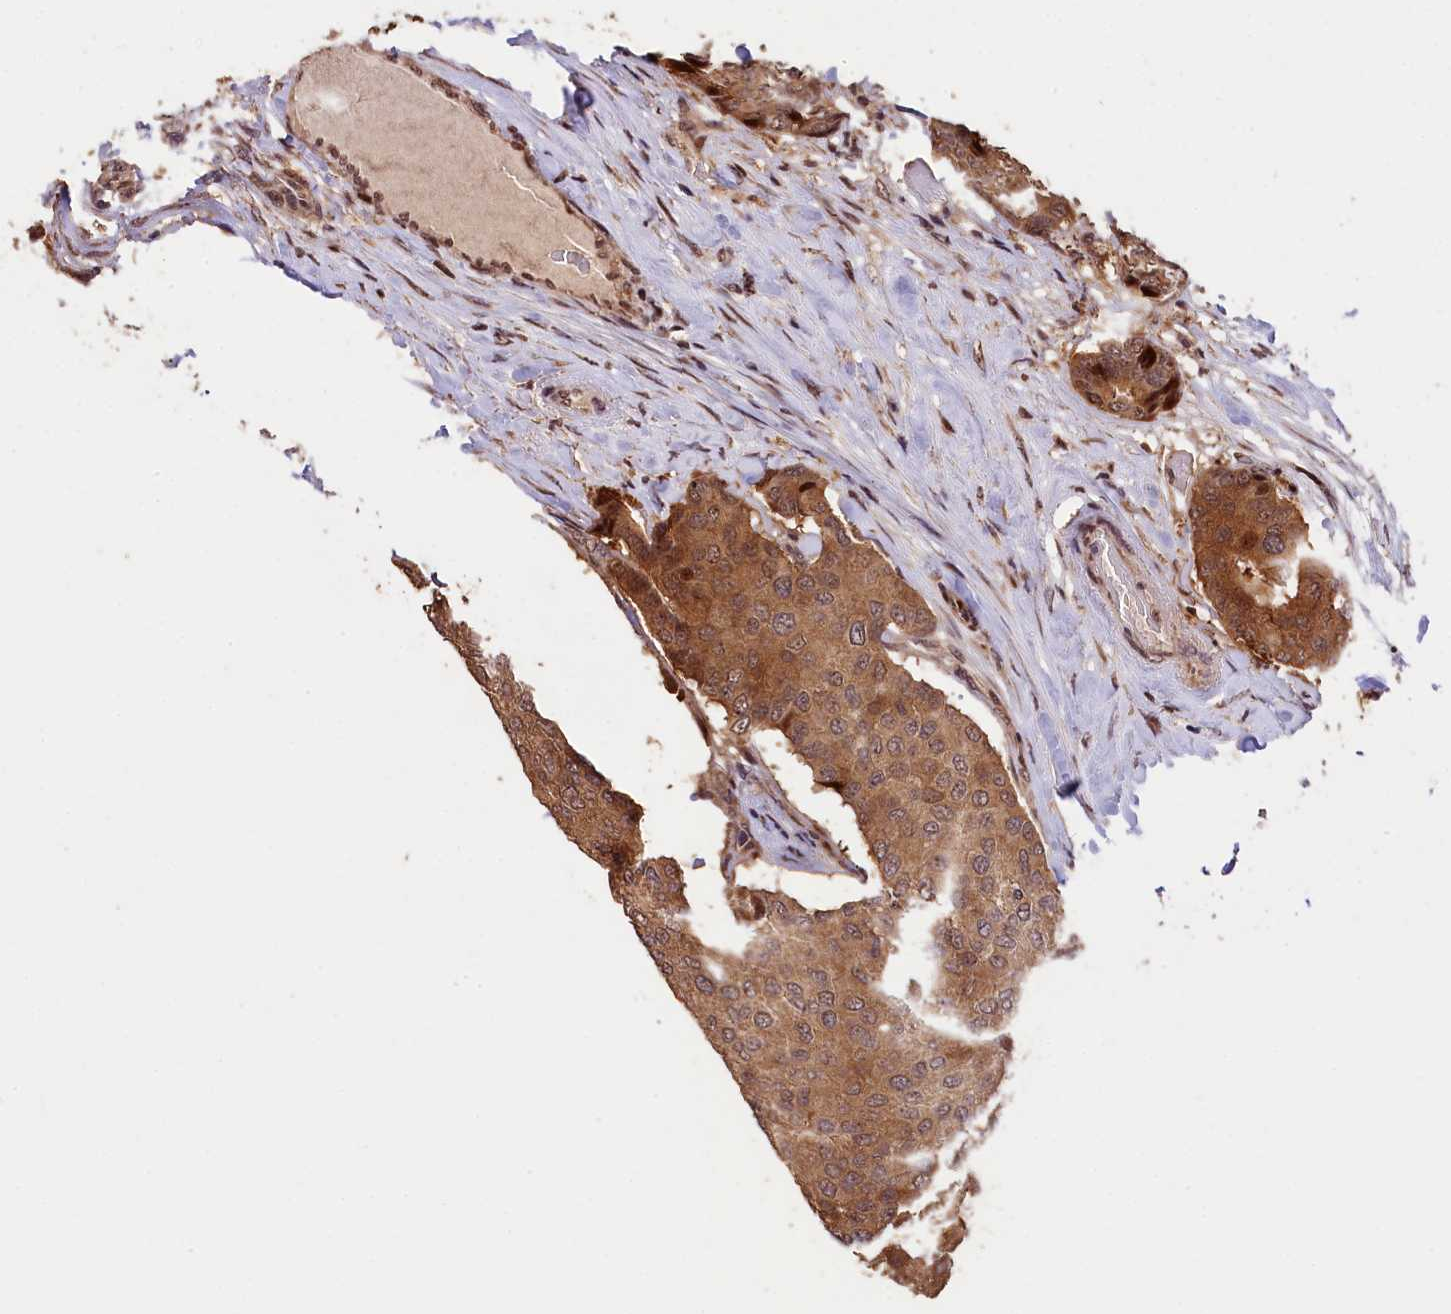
{"staining": {"intensity": "moderate", "quantity": ">75%", "location": "cytoplasmic/membranous,nuclear"}, "tissue": "breast cancer", "cell_type": "Tumor cells", "image_type": "cancer", "snomed": [{"axis": "morphology", "description": "Duct carcinoma"}, {"axis": "topography", "description": "Breast"}], "caption": "Breast cancer stained with a brown dye exhibits moderate cytoplasmic/membranous and nuclear positive staining in about >75% of tumor cells.", "gene": "PHAF1", "patient": {"sex": "female", "age": 75}}